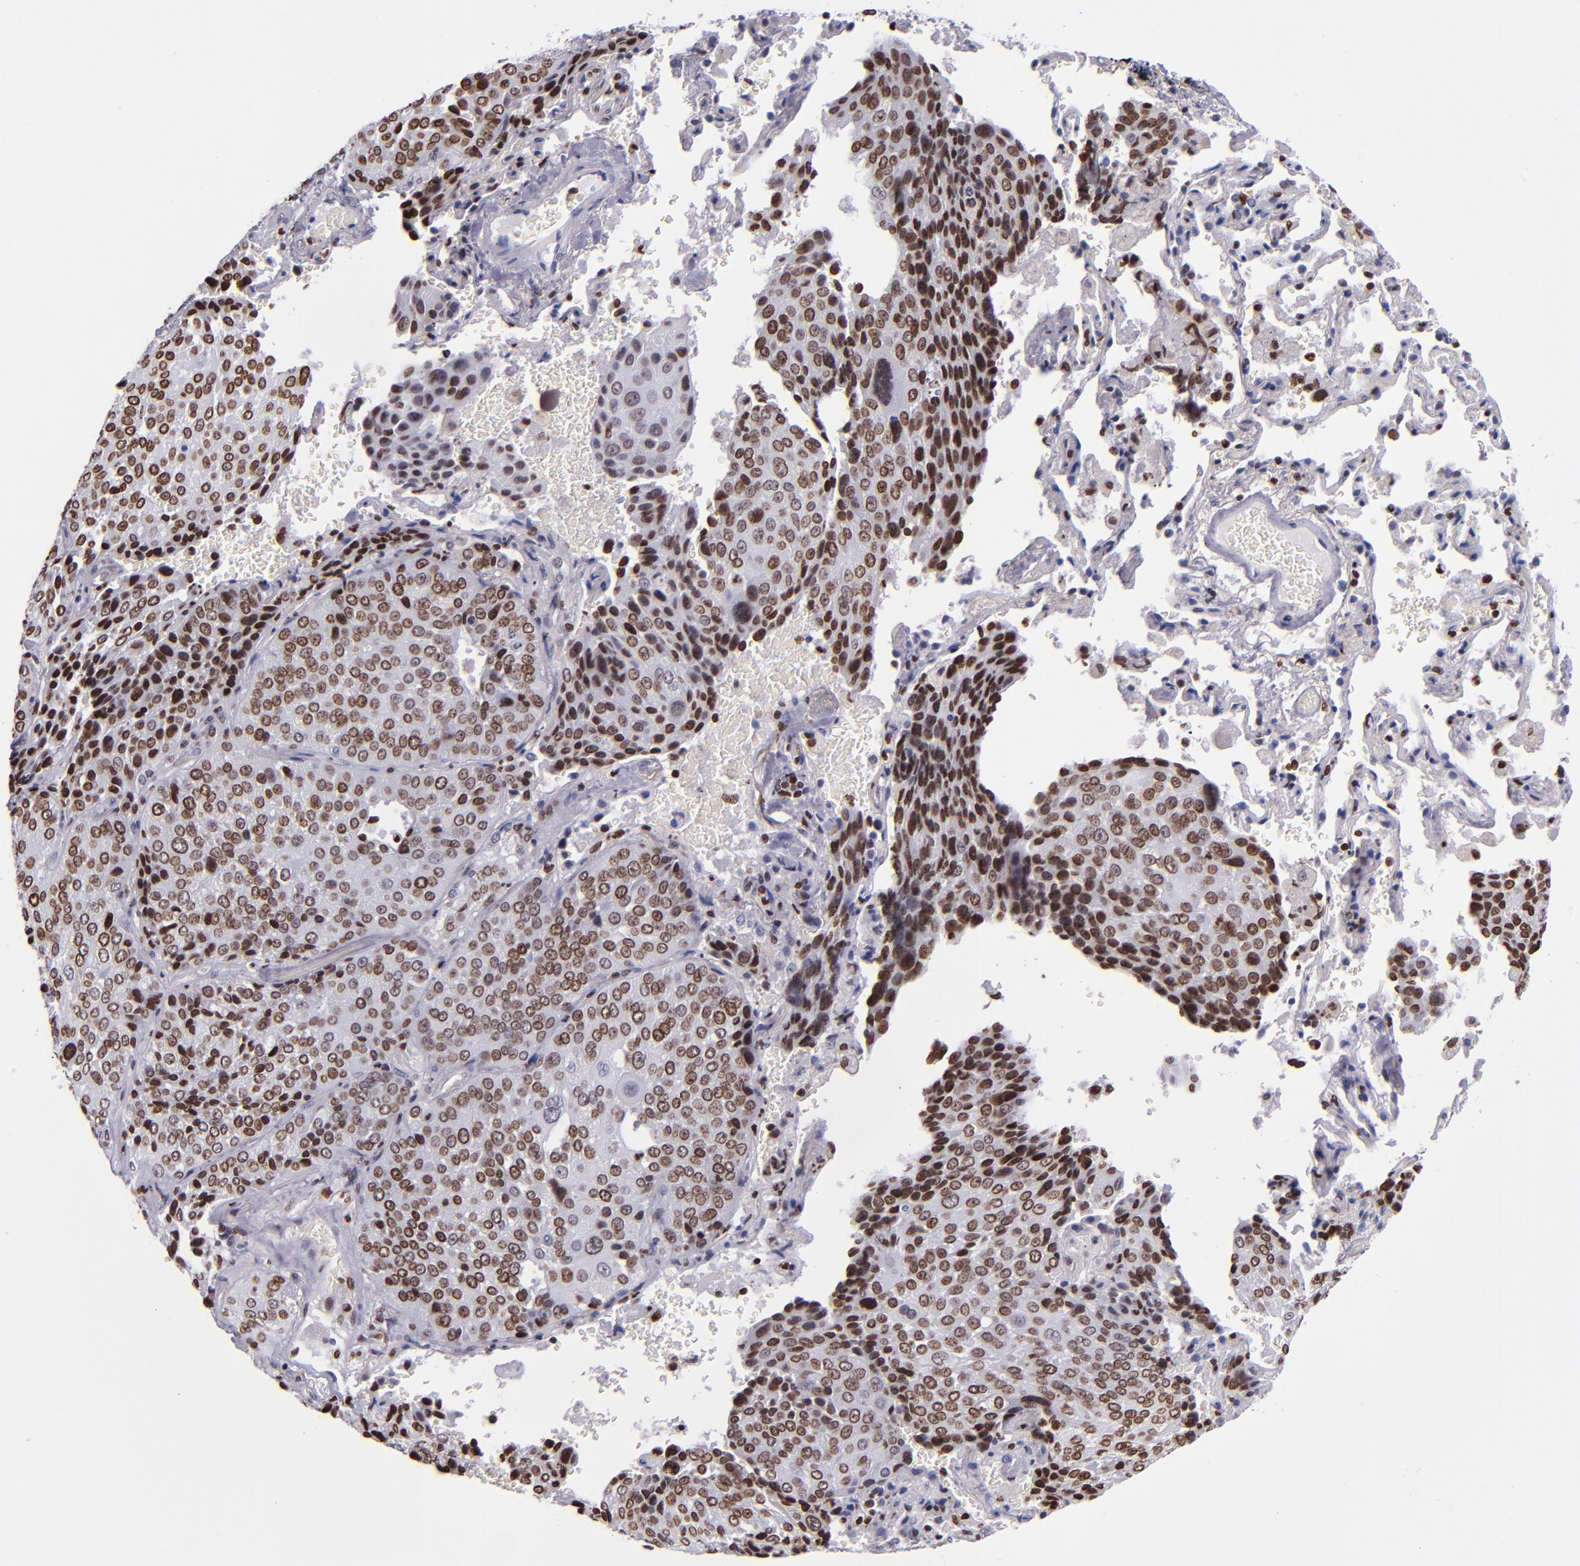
{"staining": {"intensity": "strong", "quantity": ">75%", "location": "nuclear"}, "tissue": "lung cancer", "cell_type": "Tumor cells", "image_type": "cancer", "snomed": [{"axis": "morphology", "description": "Squamous cell carcinoma, NOS"}, {"axis": "topography", "description": "Lung"}], "caption": "Lung cancer stained with a protein marker demonstrates strong staining in tumor cells.", "gene": "CDKL5", "patient": {"sex": "male", "age": 54}}